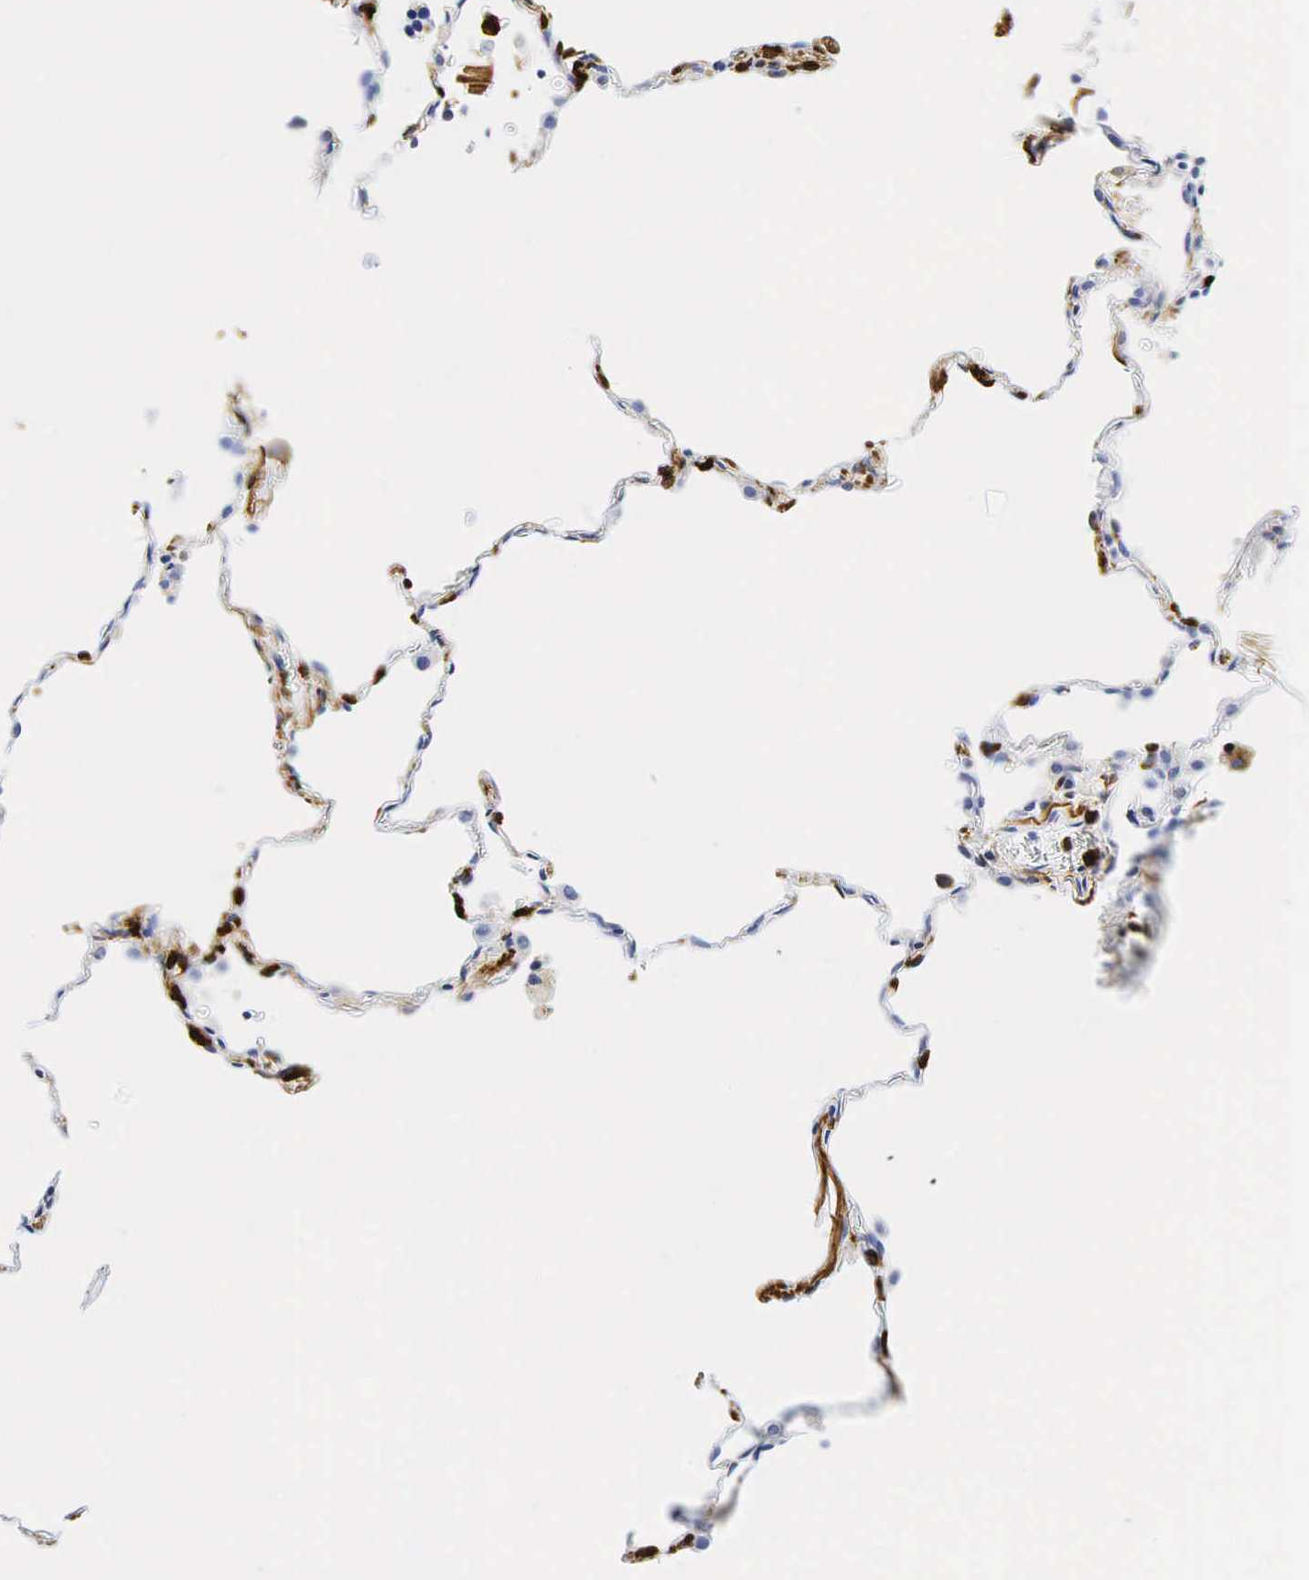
{"staining": {"intensity": "negative", "quantity": "none", "location": "none"}, "tissue": "lung cancer", "cell_type": "Tumor cells", "image_type": "cancer", "snomed": [{"axis": "morphology", "description": "Neoplasm, malignant, NOS"}, {"axis": "topography", "description": "Lung"}], "caption": "This is an immunohistochemistry photomicrograph of lung cancer. There is no expression in tumor cells.", "gene": "LYZ", "patient": {"sex": "female", "age": 75}}